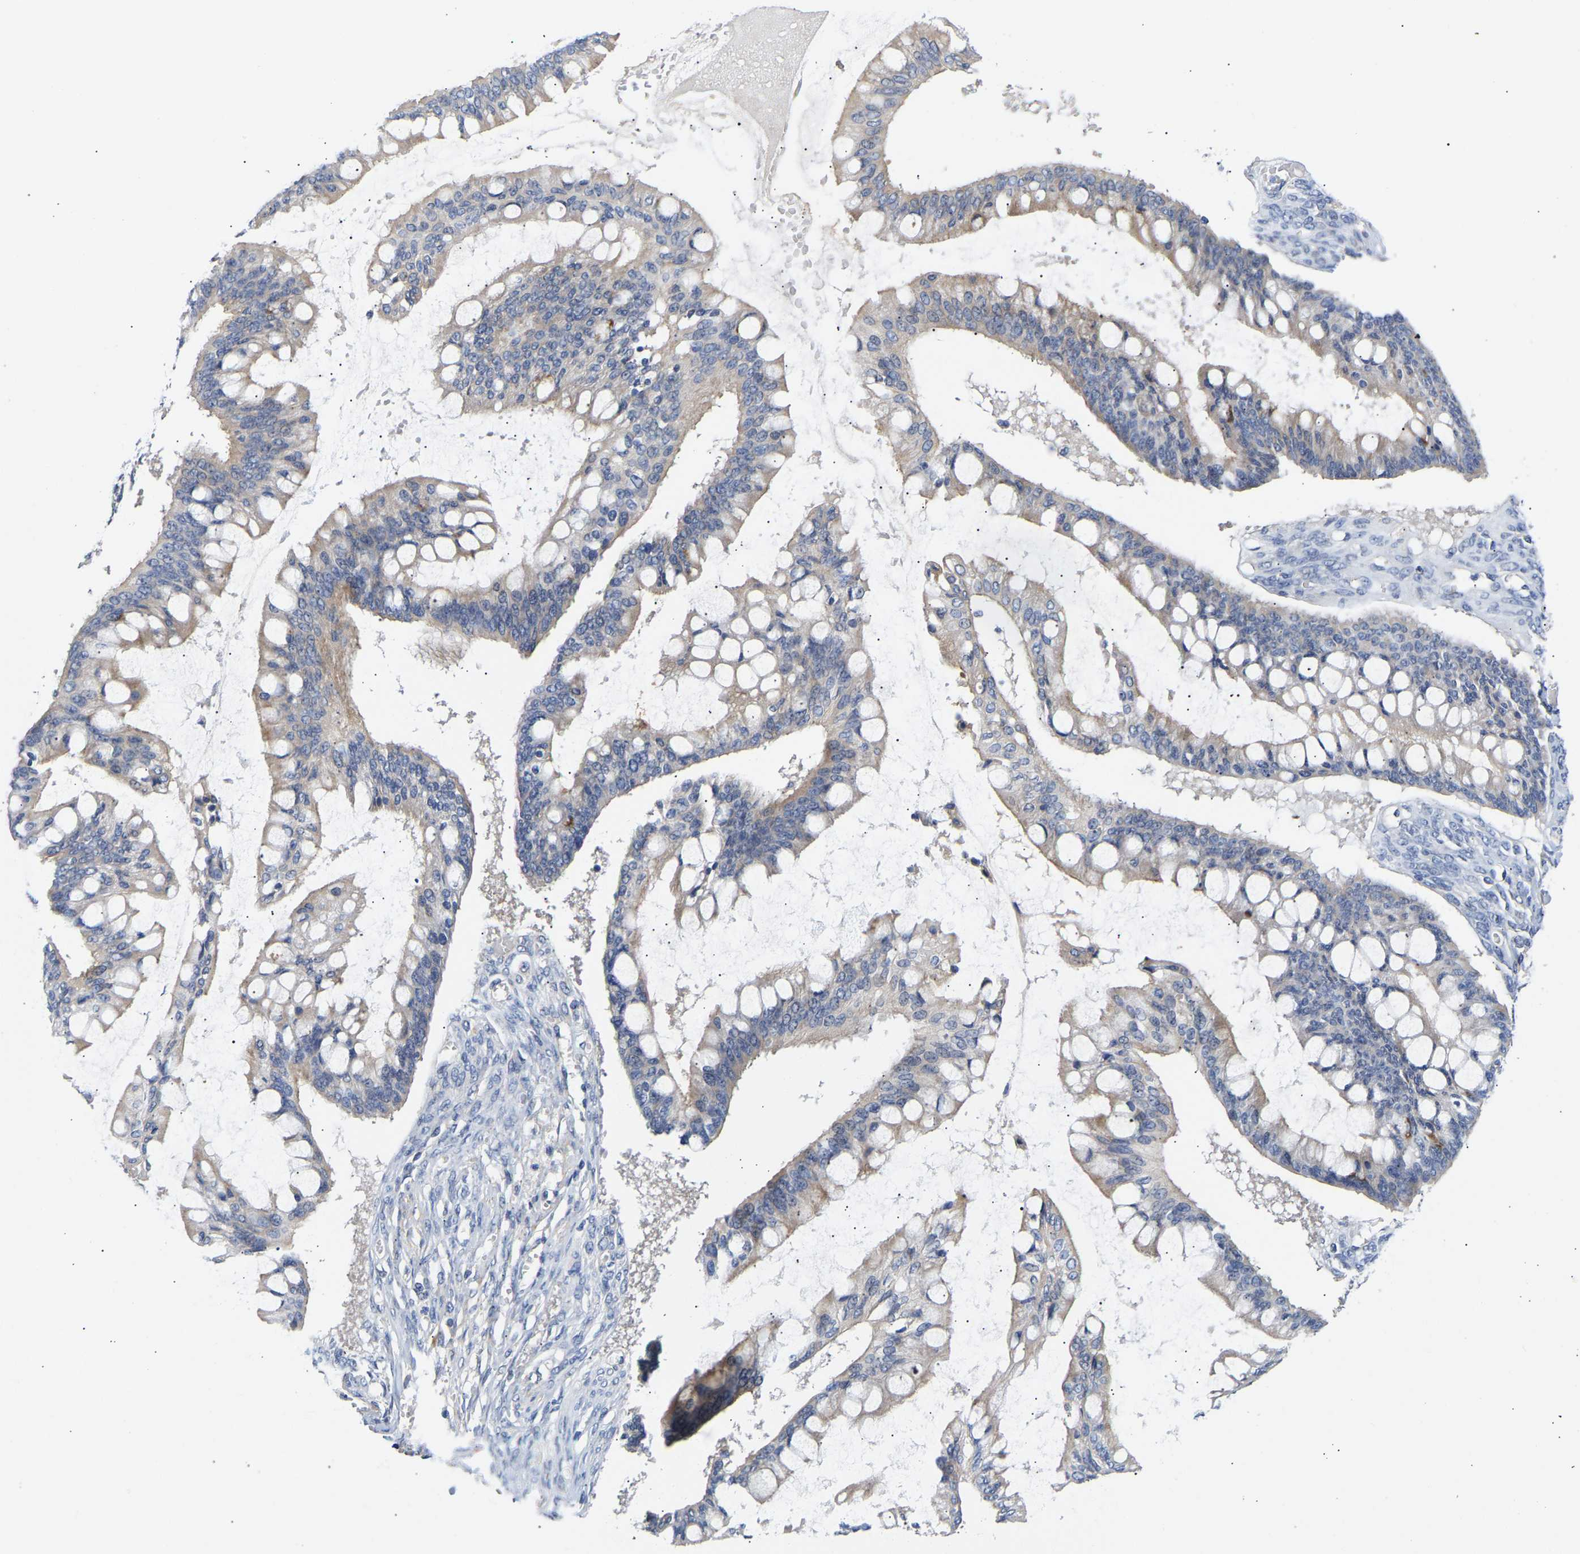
{"staining": {"intensity": "weak", "quantity": "<25%", "location": "cytoplasmic/membranous"}, "tissue": "ovarian cancer", "cell_type": "Tumor cells", "image_type": "cancer", "snomed": [{"axis": "morphology", "description": "Cystadenocarcinoma, mucinous, NOS"}, {"axis": "topography", "description": "Ovary"}], "caption": "High magnification brightfield microscopy of ovarian mucinous cystadenocarcinoma stained with DAB (3,3'-diaminobenzidine) (brown) and counterstained with hematoxylin (blue): tumor cells show no significant positivity.", "gene": "KASH5", "patient": {"sex": "female", "age": 73}}